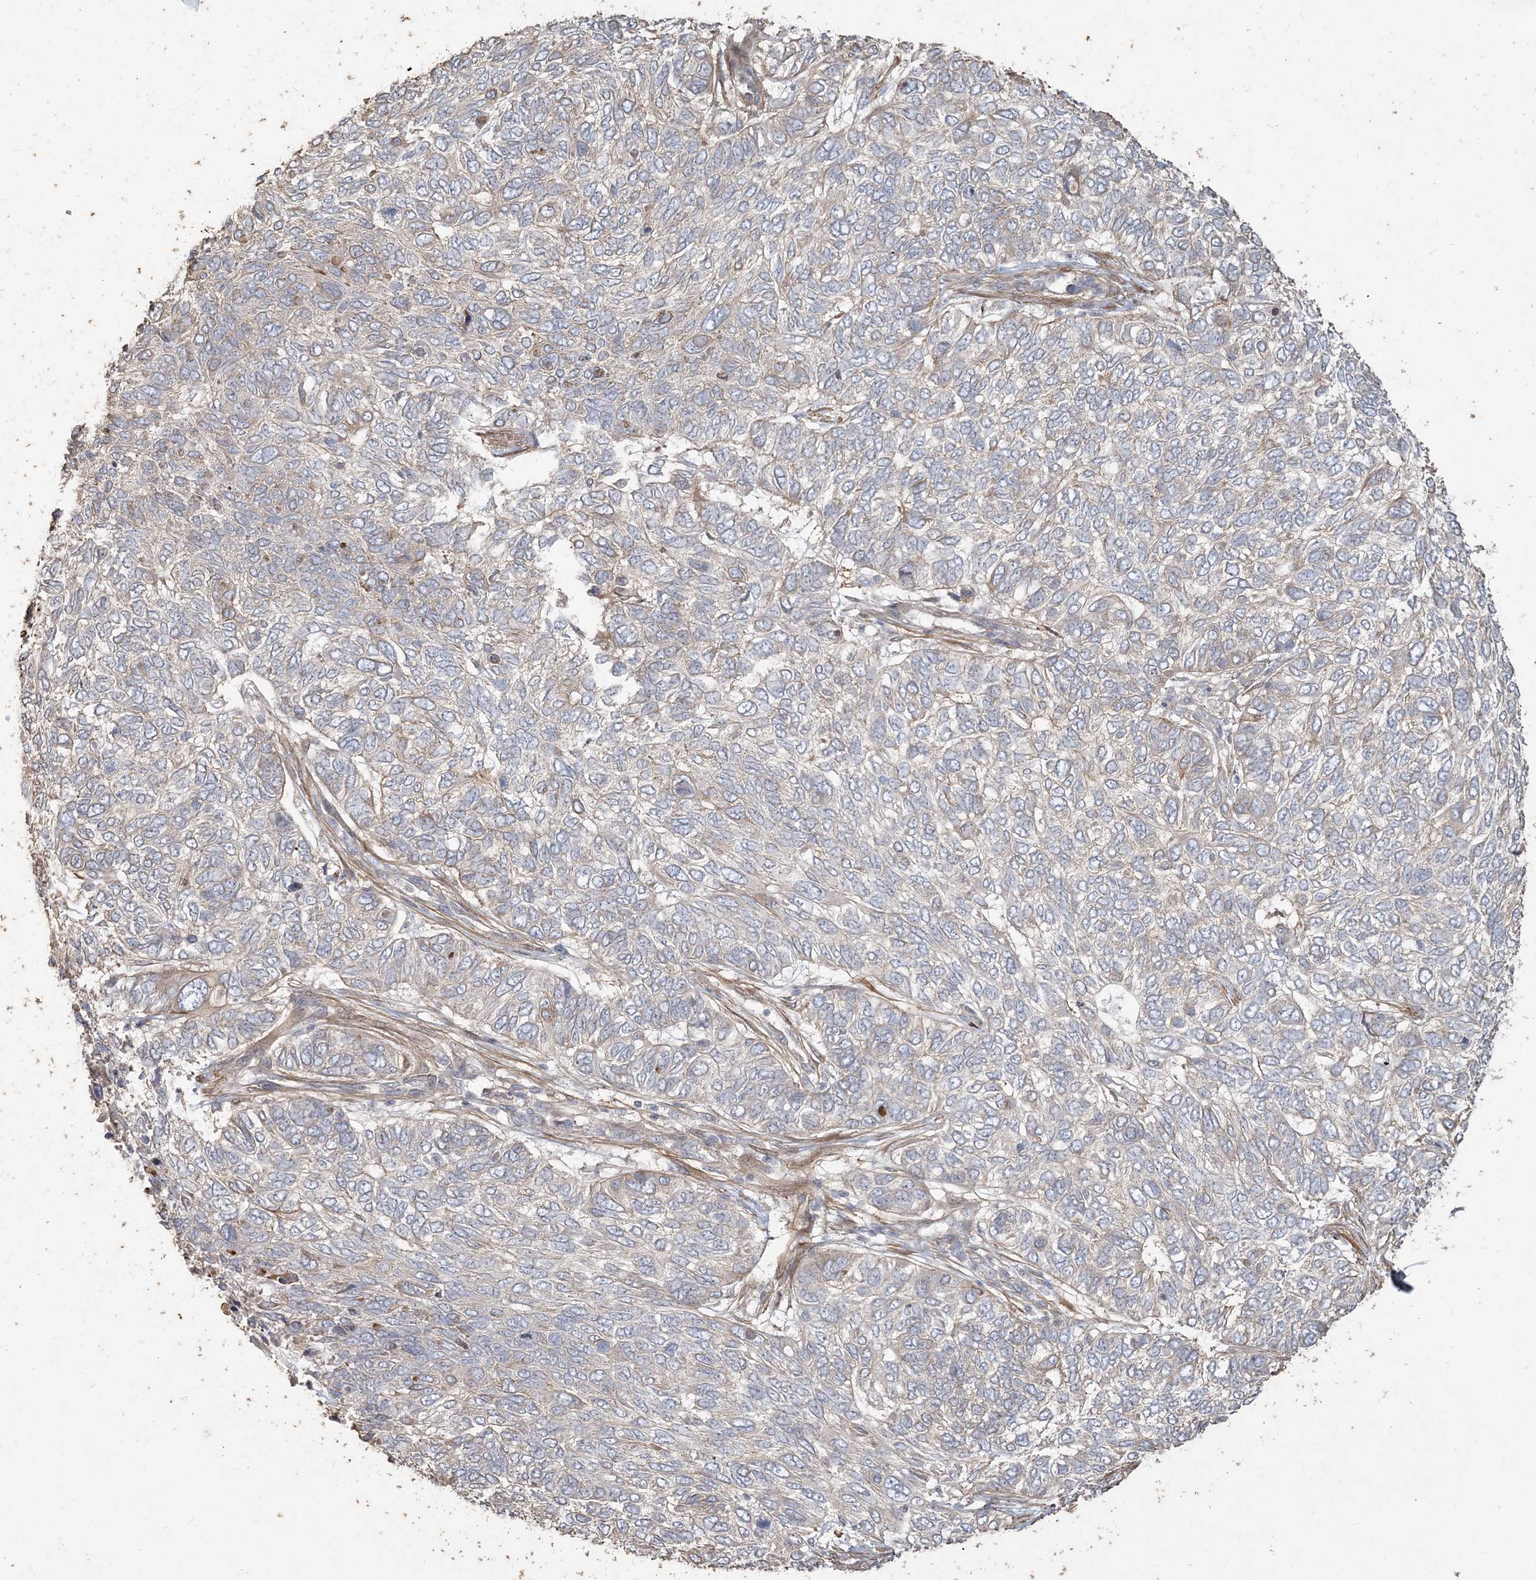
{"staining": {"intensity": "negative", "quantity": "none", "location": "none"}, "tissue": "skin cancer", "cell_type": "Tumor cells", "image_type": "cancer", "snomed": [{"axis": "morphology", "description": "Basal cell carcinoma"}, {"axis": "topography", "description": "Skin"}], "caption": "This is a photomicrograph of IHC staining of basal cell carcinoma (skin), which shows no positivity in tumor cells.", "gene": "RNF145", "patient": {"sex": "female", "age": 65}}